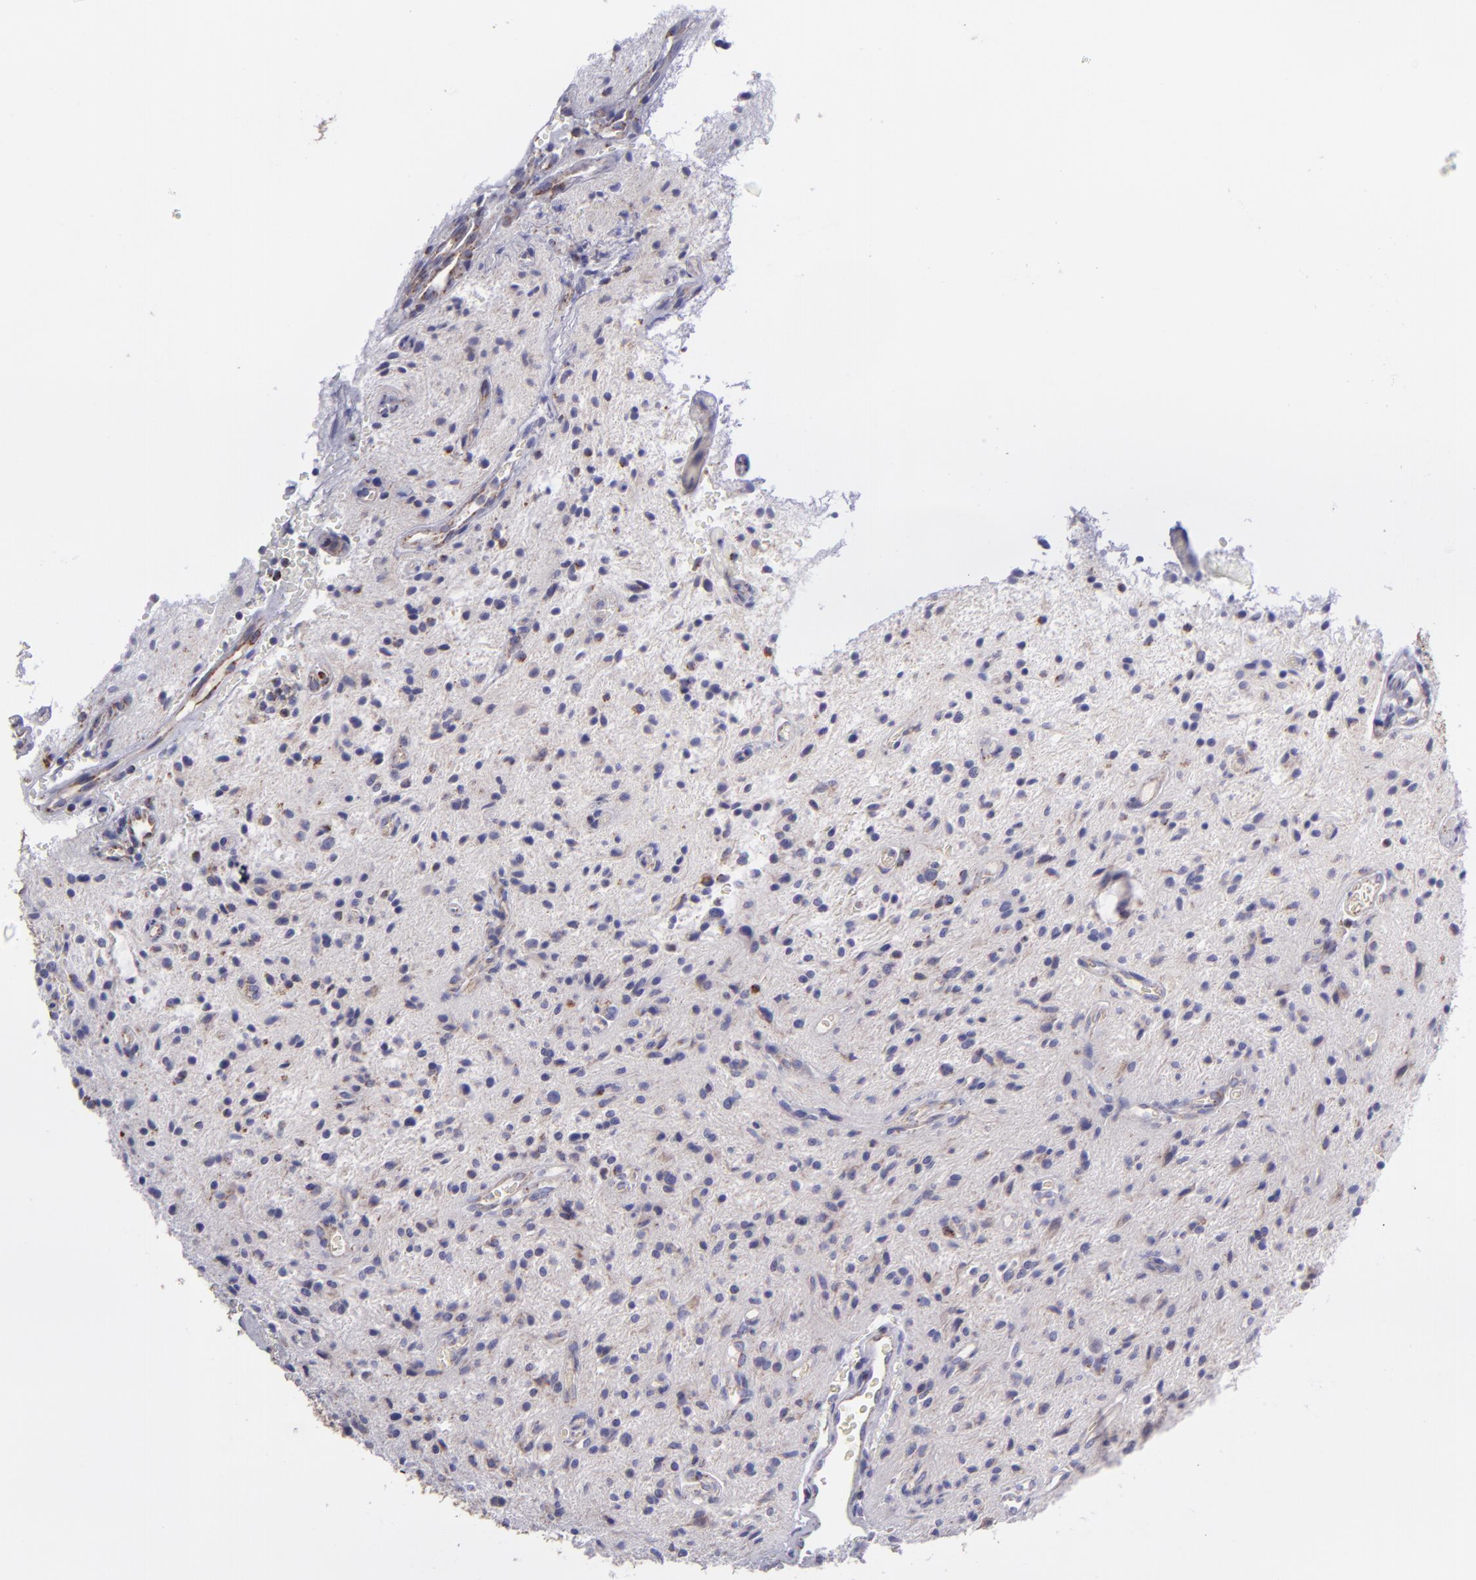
{"staining": {"intensity": "moderate", "quantity": "<25%", "location": "cytoplasmic/membranous"}, "tissue": "glioma", "cell_type": "Tumor cells", "image_type": "cancer", "snomed": [{"axis": "morphology", "description": "Glioma, malignant, NOS"}, {"axis": "topography", "description": "Cerebellum"}], "caption": "Immunohistochemical staining of glioma reveals low levels of moderate cytoplasmic/membranous protein positivity in about <25% of tumor cells. The protein of interest is stained brown, and the nuclei are stained in blue (DAB (3,3'-diaminobenzidine) IHC with brightfield microscopy, high magnification).", "gene": "HSPD1", "patient": {"sex": "female", "age": 10}}